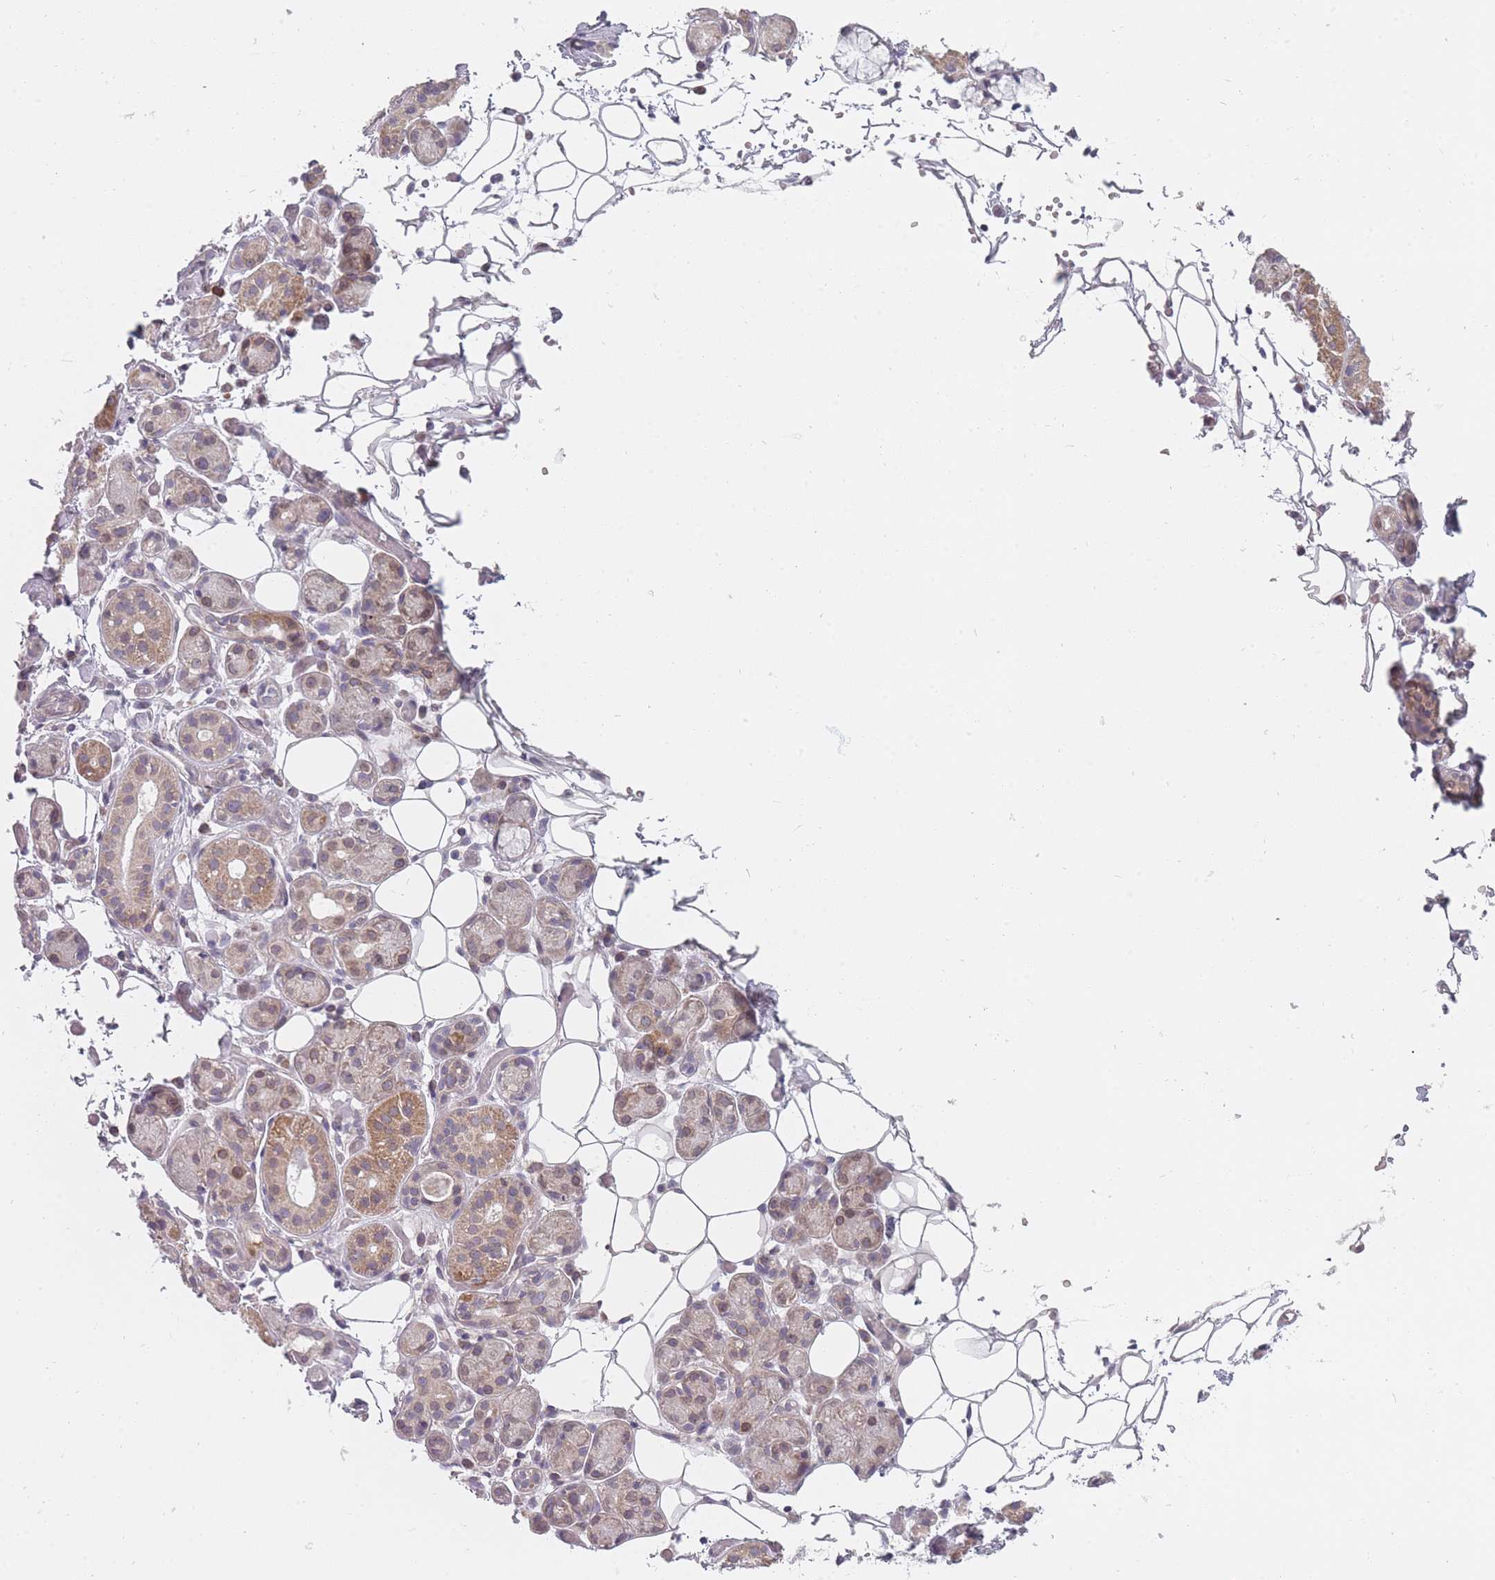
{"staining": {"intensity": "moderate", "quantity": "25%-75%", "location": "cytoplasmic/membranous"}, "tissue": "salivary gland", "cell_type": "Glandular cells", "image_type": "normal", "snomed": [{"axis": "morphology", "description": "Normal tissue, NOS"}, {"axis": "topography", "description": "Salivary gland"}], "caption": "Brown immunohistochemical staining in unremarkable human salivary gland reveals moderate cytoplasmic/membranous expression in about 25%-75% of glandular cells.", "gene": "PCDH12", "patient": {"sex": "male", "age": 82}}